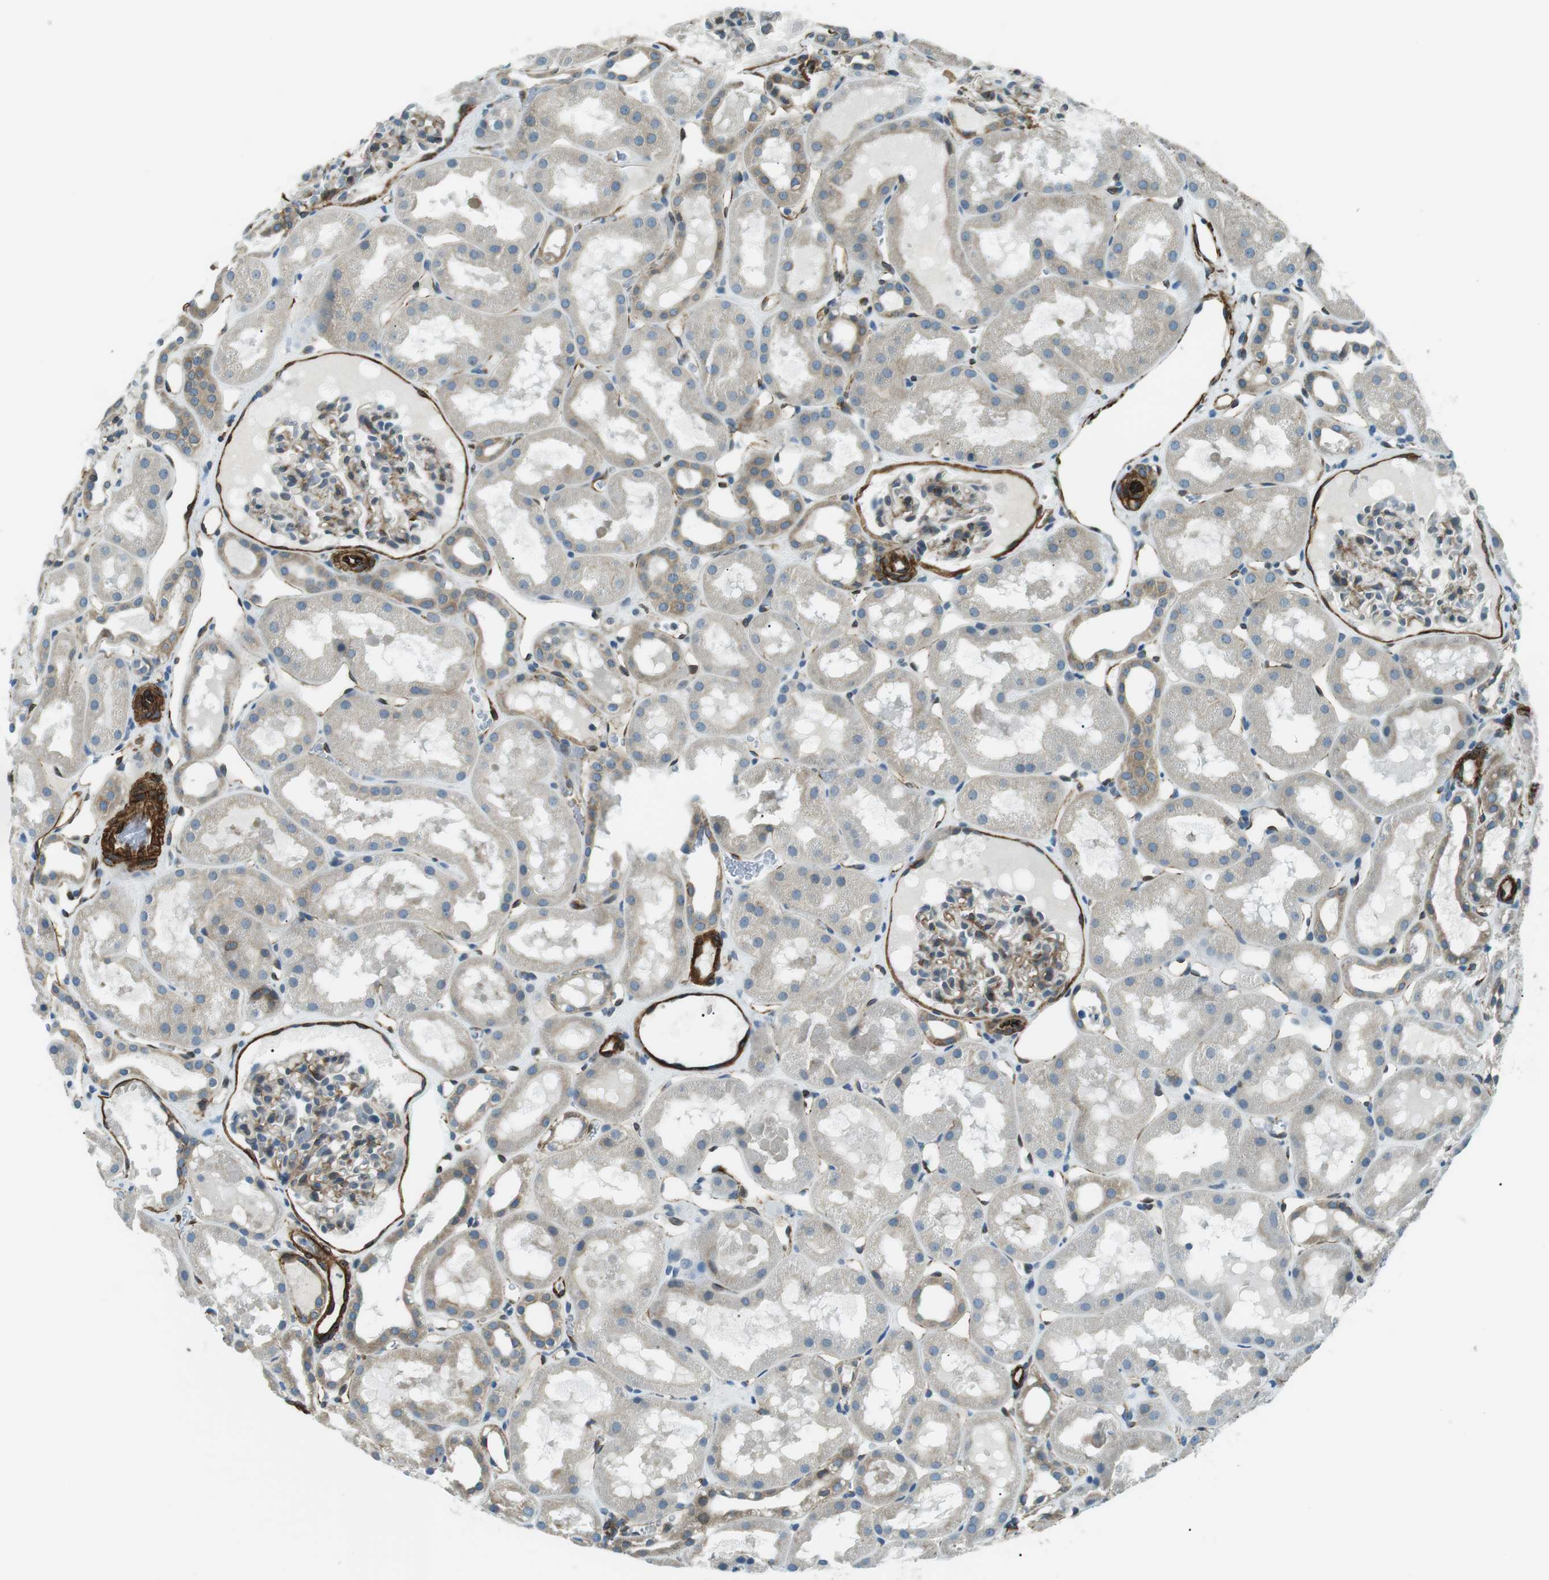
{"staining": {"intensity": "moderate", "quantity": "25%-75%", "location": "cytoplasmic/membranous"}, "tissue": "kidney", "cell_type": "Cells in glomeruli", "image_type": "normal", "snomed": [{"axis": "morphology", "description": "Normal tissue, NOS"}, {"axis": "topography", "description": "Kidney"}, {"axis": "topography", "description": "Urinary bladder"}], "caption": "An image of human kidney stained for a protein shows moderate cytoplasmic/membranous brown staining in cells in glomeruli. The staining is performed using DAB (3,3'-diaminobenzidine) brown chromogen to label protein expression. The nuclei are counter-stained blue using hematoxylin.", "gene": "ODR4", "patient": {"sex": "male", "age": 16}}